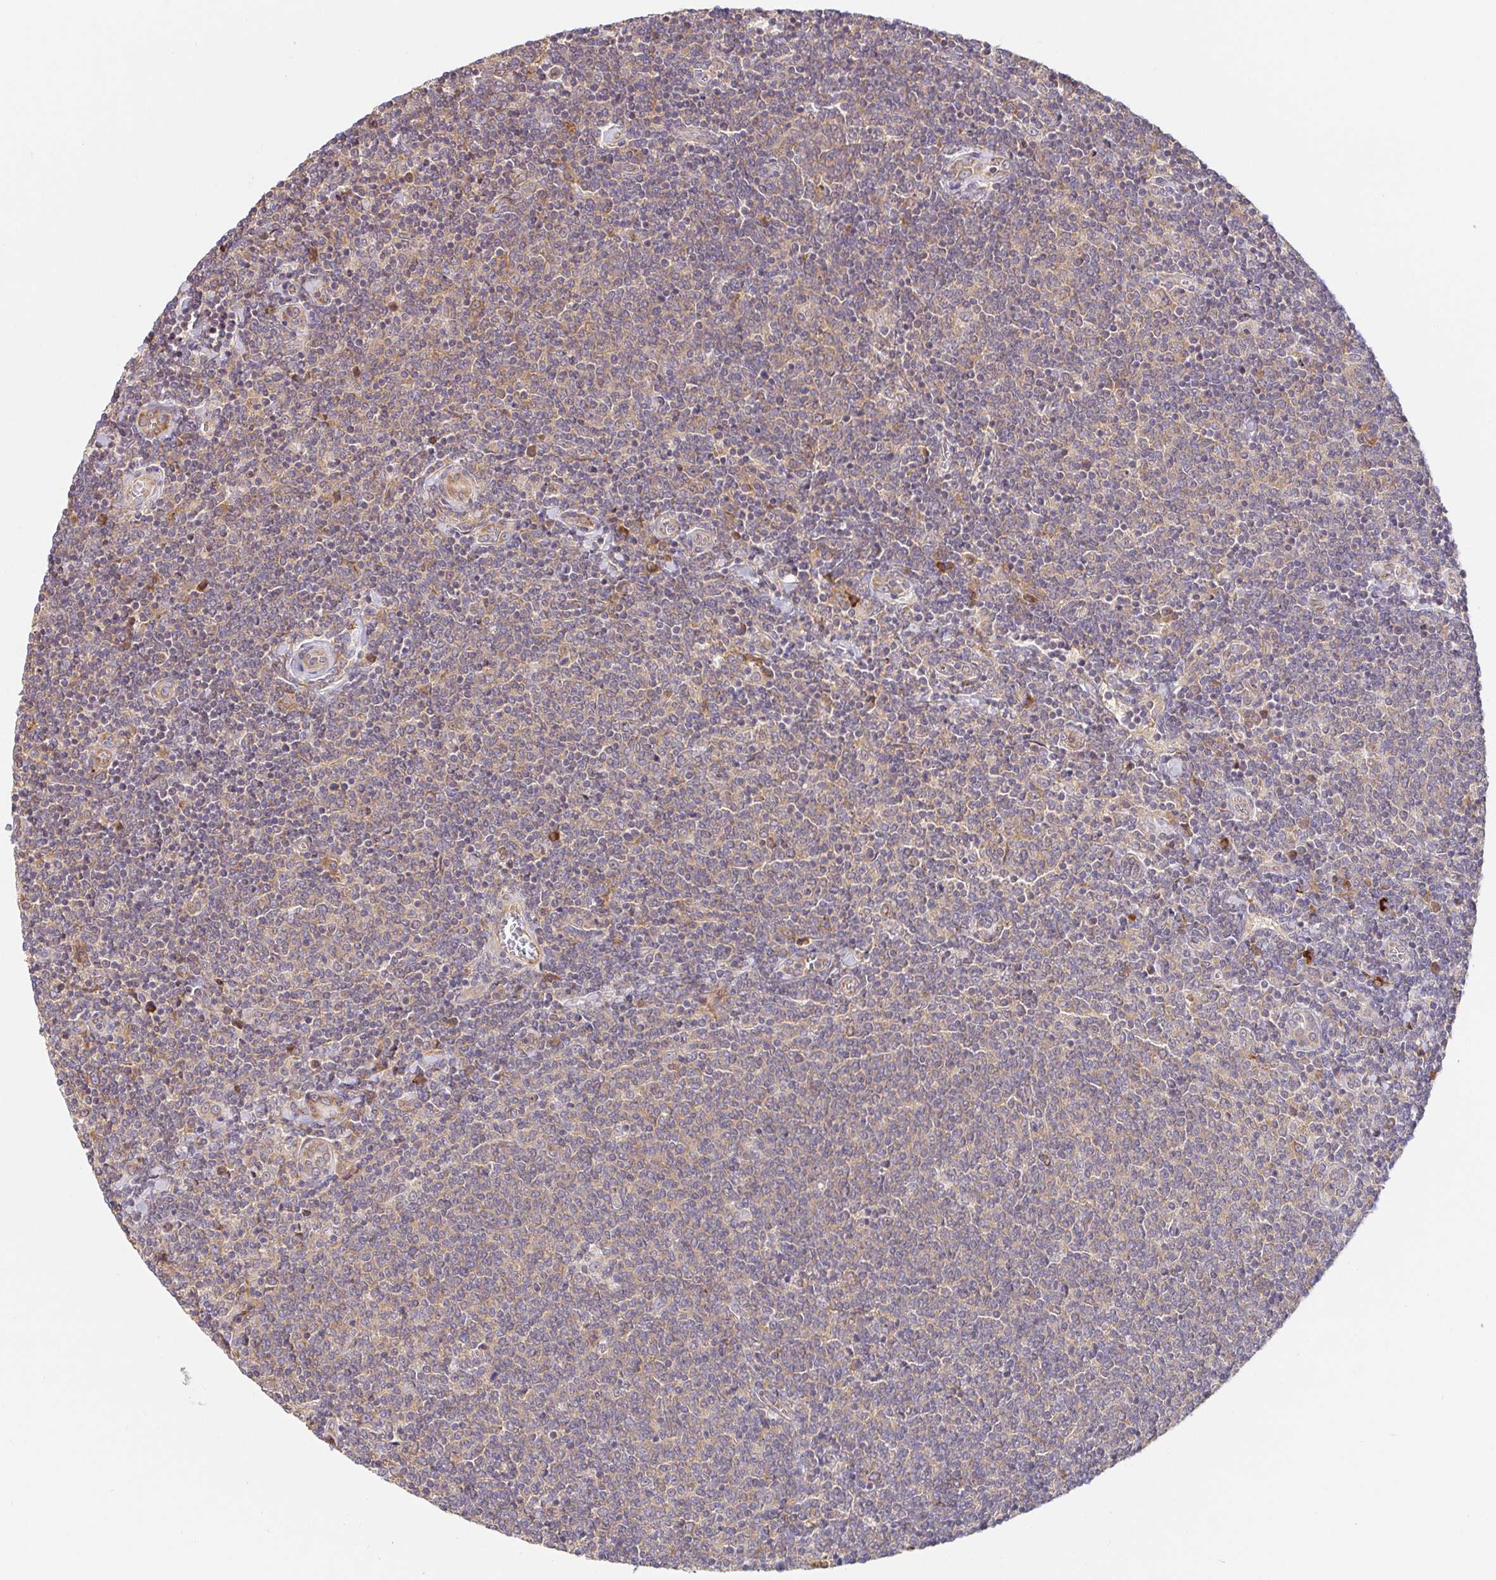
{"staining": {"intensity": "weak", "quantity": "25%-75%", "location": "cytoplasmic/membranous"}, "tissue": "lymphoma", "cell_type": "Tumor cells", "image_type": "cancer", "snomed": [{"axis": "morphology", "description": "Malignant lymphoma, non-Hodgkin's type, Low grade"}, {"axis": "topography", "description": "Lymph node"}], "caption": "DAB immunohistochemical staining of human lymphoma demonstrates weak cytoplasmic/membranous protein staining in about 25%-75% of tumor cells.", "gene": "PDPK1", "patient": {"sex": "male", "age": 52}}